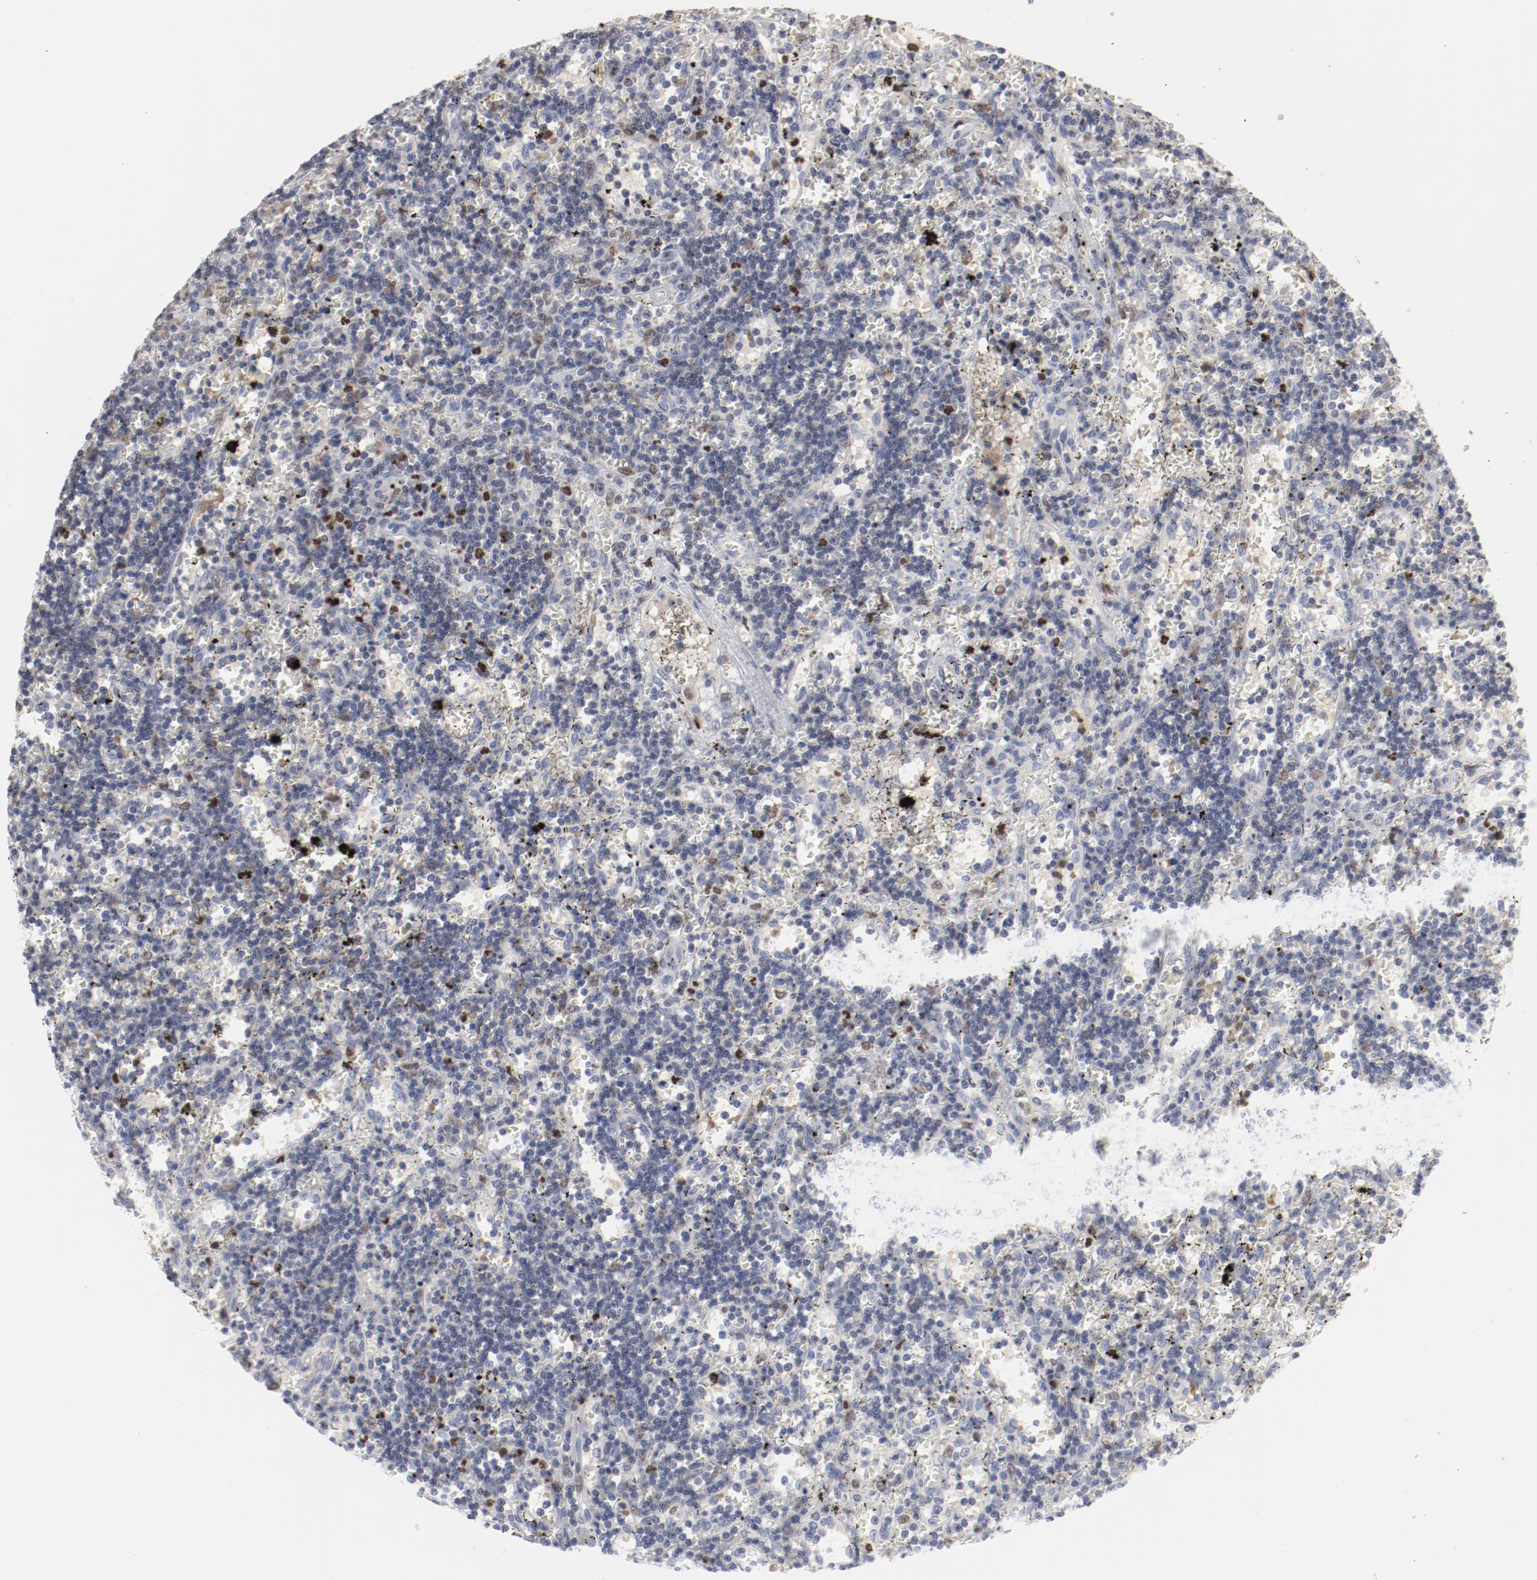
{"staining": {"intensity": "negative", "quantity": "none", "location": "none"}, "tissue": "lymphoma", "cell_type": "Tumor cells", "image_type": "cancer", "snomed": [{"axis": "morphology", "description": "Malignant lymphoma, non-Hodgkin's type, Low grade"}, {"axis": "topography", "description": "Spleen"}], "caption": "This is a micrograph of immunohistochemistry (IHC) staining of lymphoma, which shows no positivity in tumor cells.", "gene": "SPI1", "patient": {"sex": "male", "age": 60}}